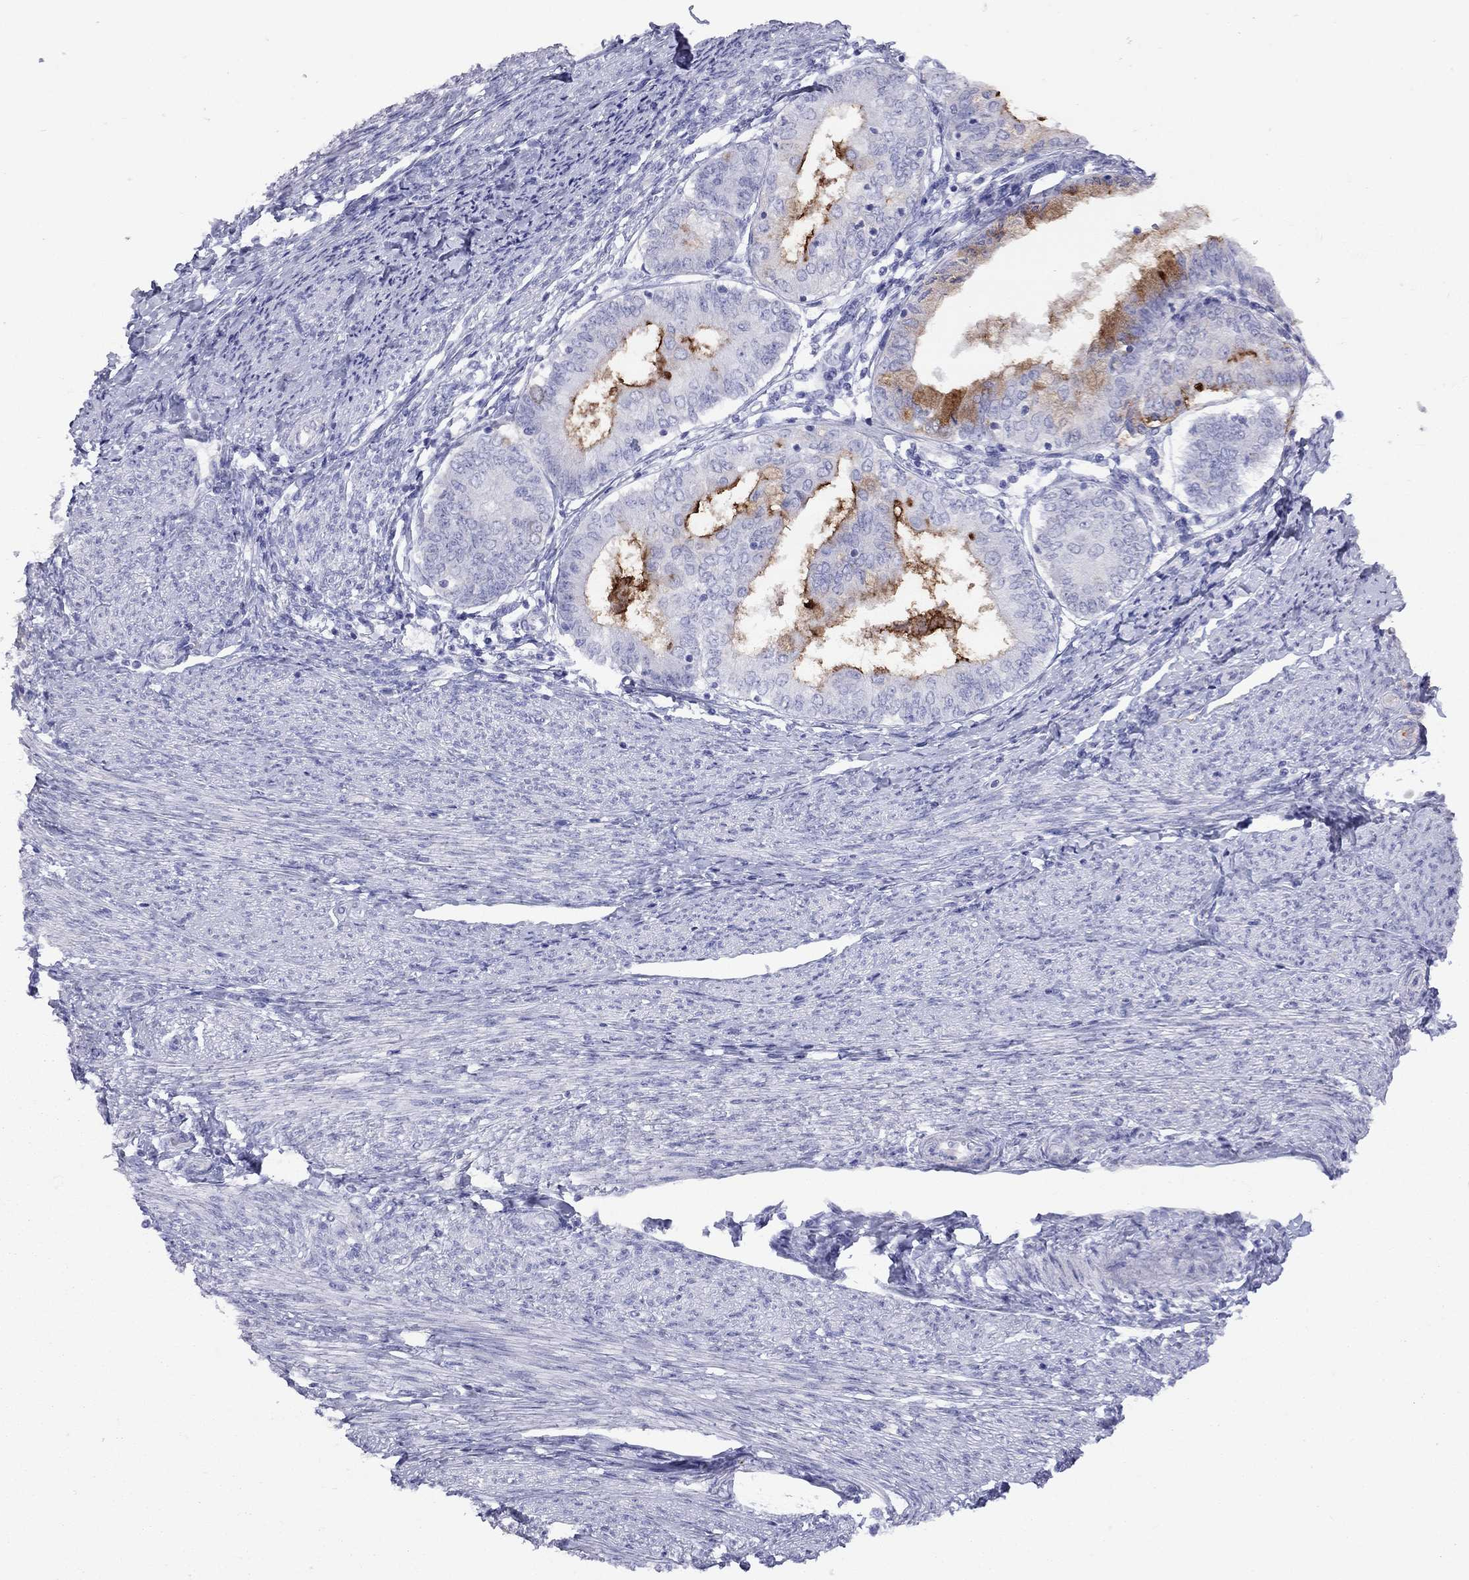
{"staining": {"intensity": "strong", "quantity": "<25%", "location": "cytoplasmic/membranous"}, "tissue": "endometrial cancer", "cell_type": "Tumor cells", "image_type": "cancer", "snomed": [{"axis": "morphology", "description": "Adenocarcinoma, NOS"}, {"axis": "topography", "description": "Endometrium"}], "caption": "Adenocarcinoma (endometrial) stained with a protein marker shows strong staining in tumor cells.", "gene": "MUC16", "patient": {"sex": "female", "age": 68}}